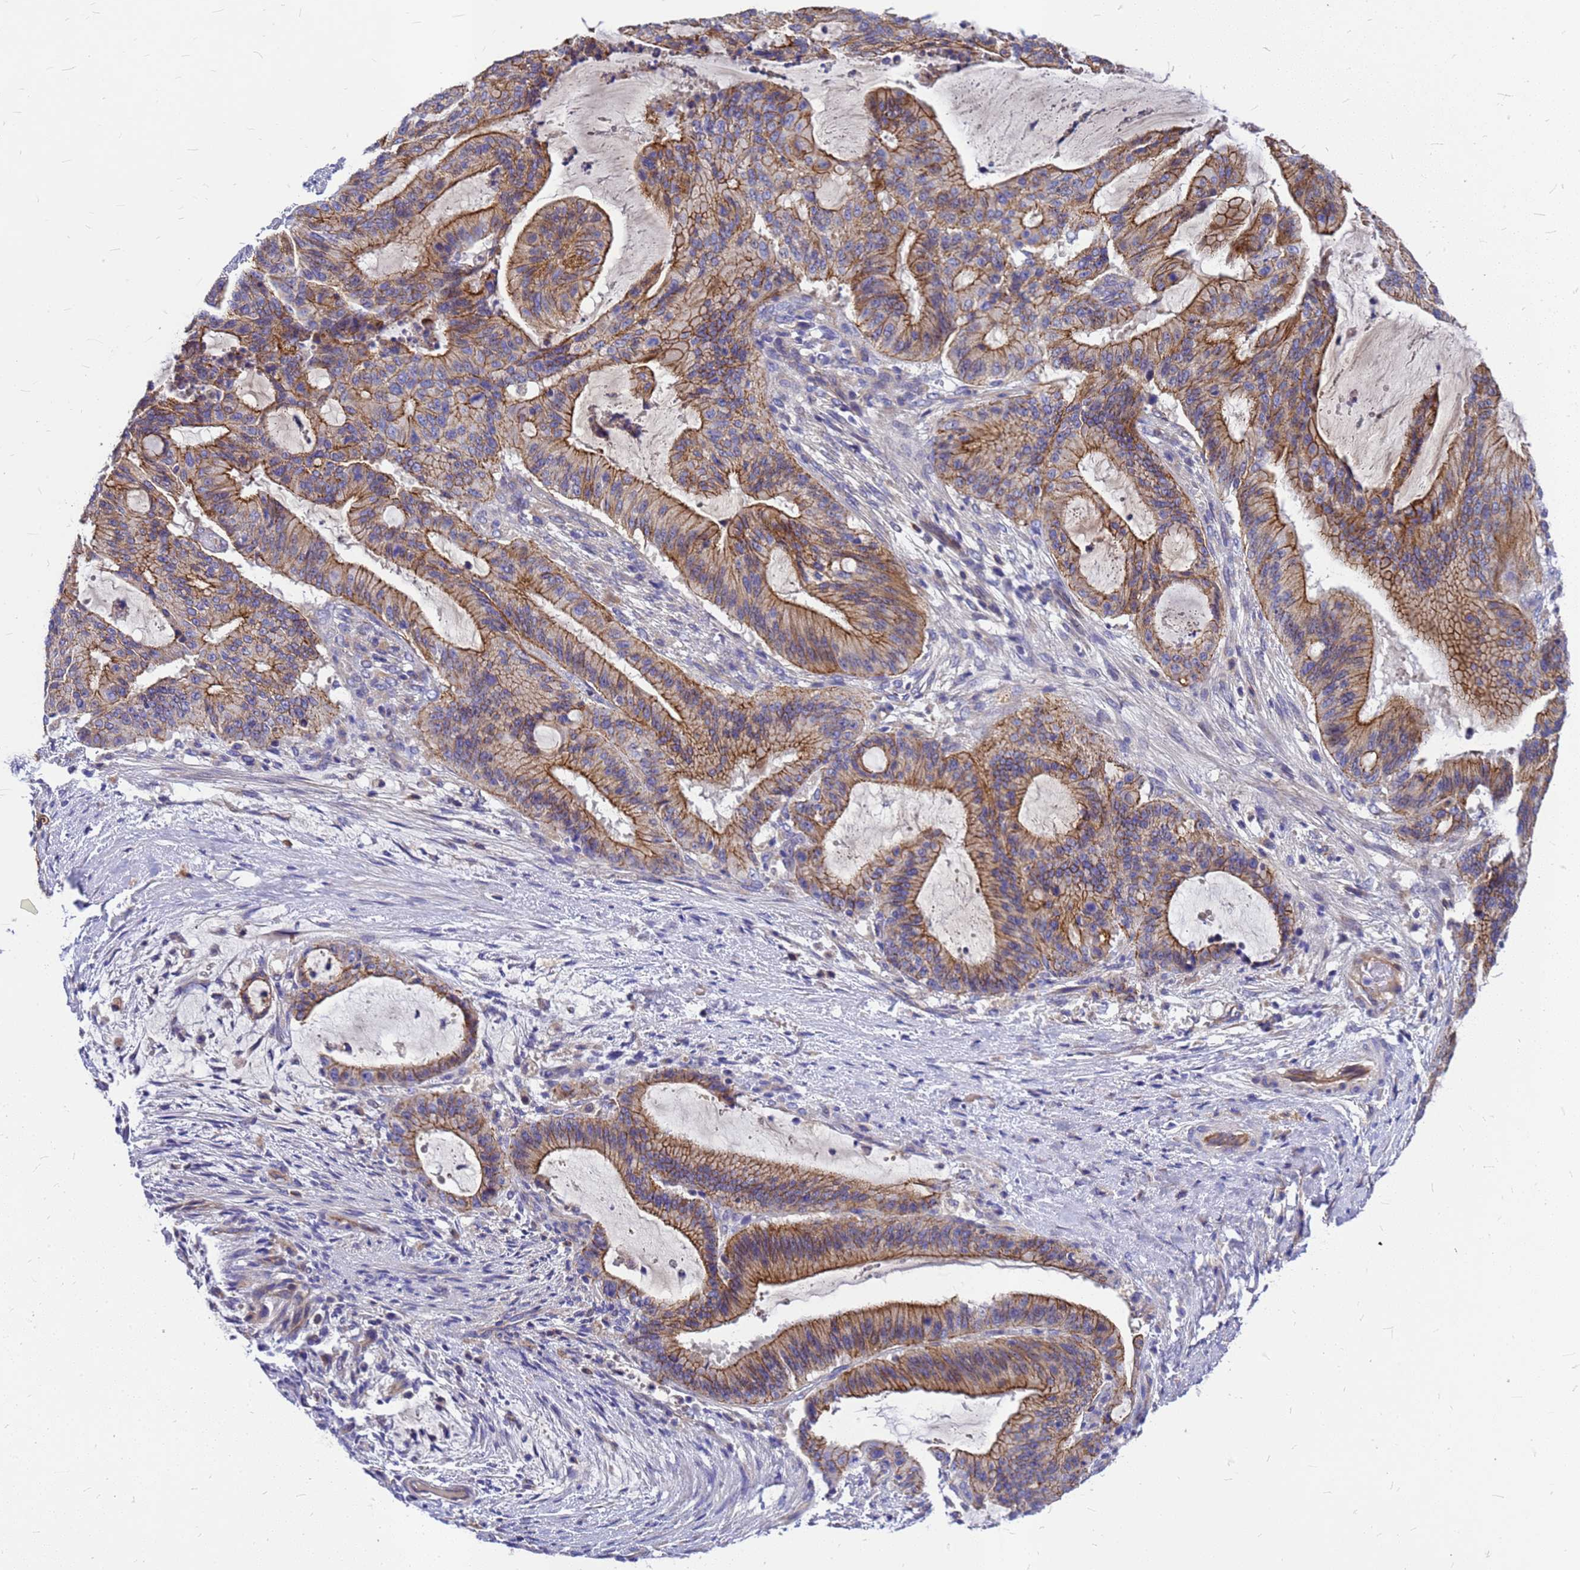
{"staining": {"intensity": "moderate", "quantity": ">75%", "location": "cytoplasmic/membranous"}, "tissue": "liver cancer", "cell_type": "Tumor cells", "image_type": "cancer", "snomed": [{"axis": "morphology", "description": "Normal tissue, NOS"}, {"axis": "morphology", "description": "Cholangiocarcinoma"}, {"axis": "topography", "description": "Liver"}, {"axis": "topography", "description": "Peripheral nerve tissue"}], "caption": "DAB immunohistochemical staining of human liver cancer (cholangiocarcinoma) displays moderate cytoplasmic/membranous protein expression in about >75% of tumor cells.", "gene": "FBXW5", "patient": {"sex": "female", "age": 73}}